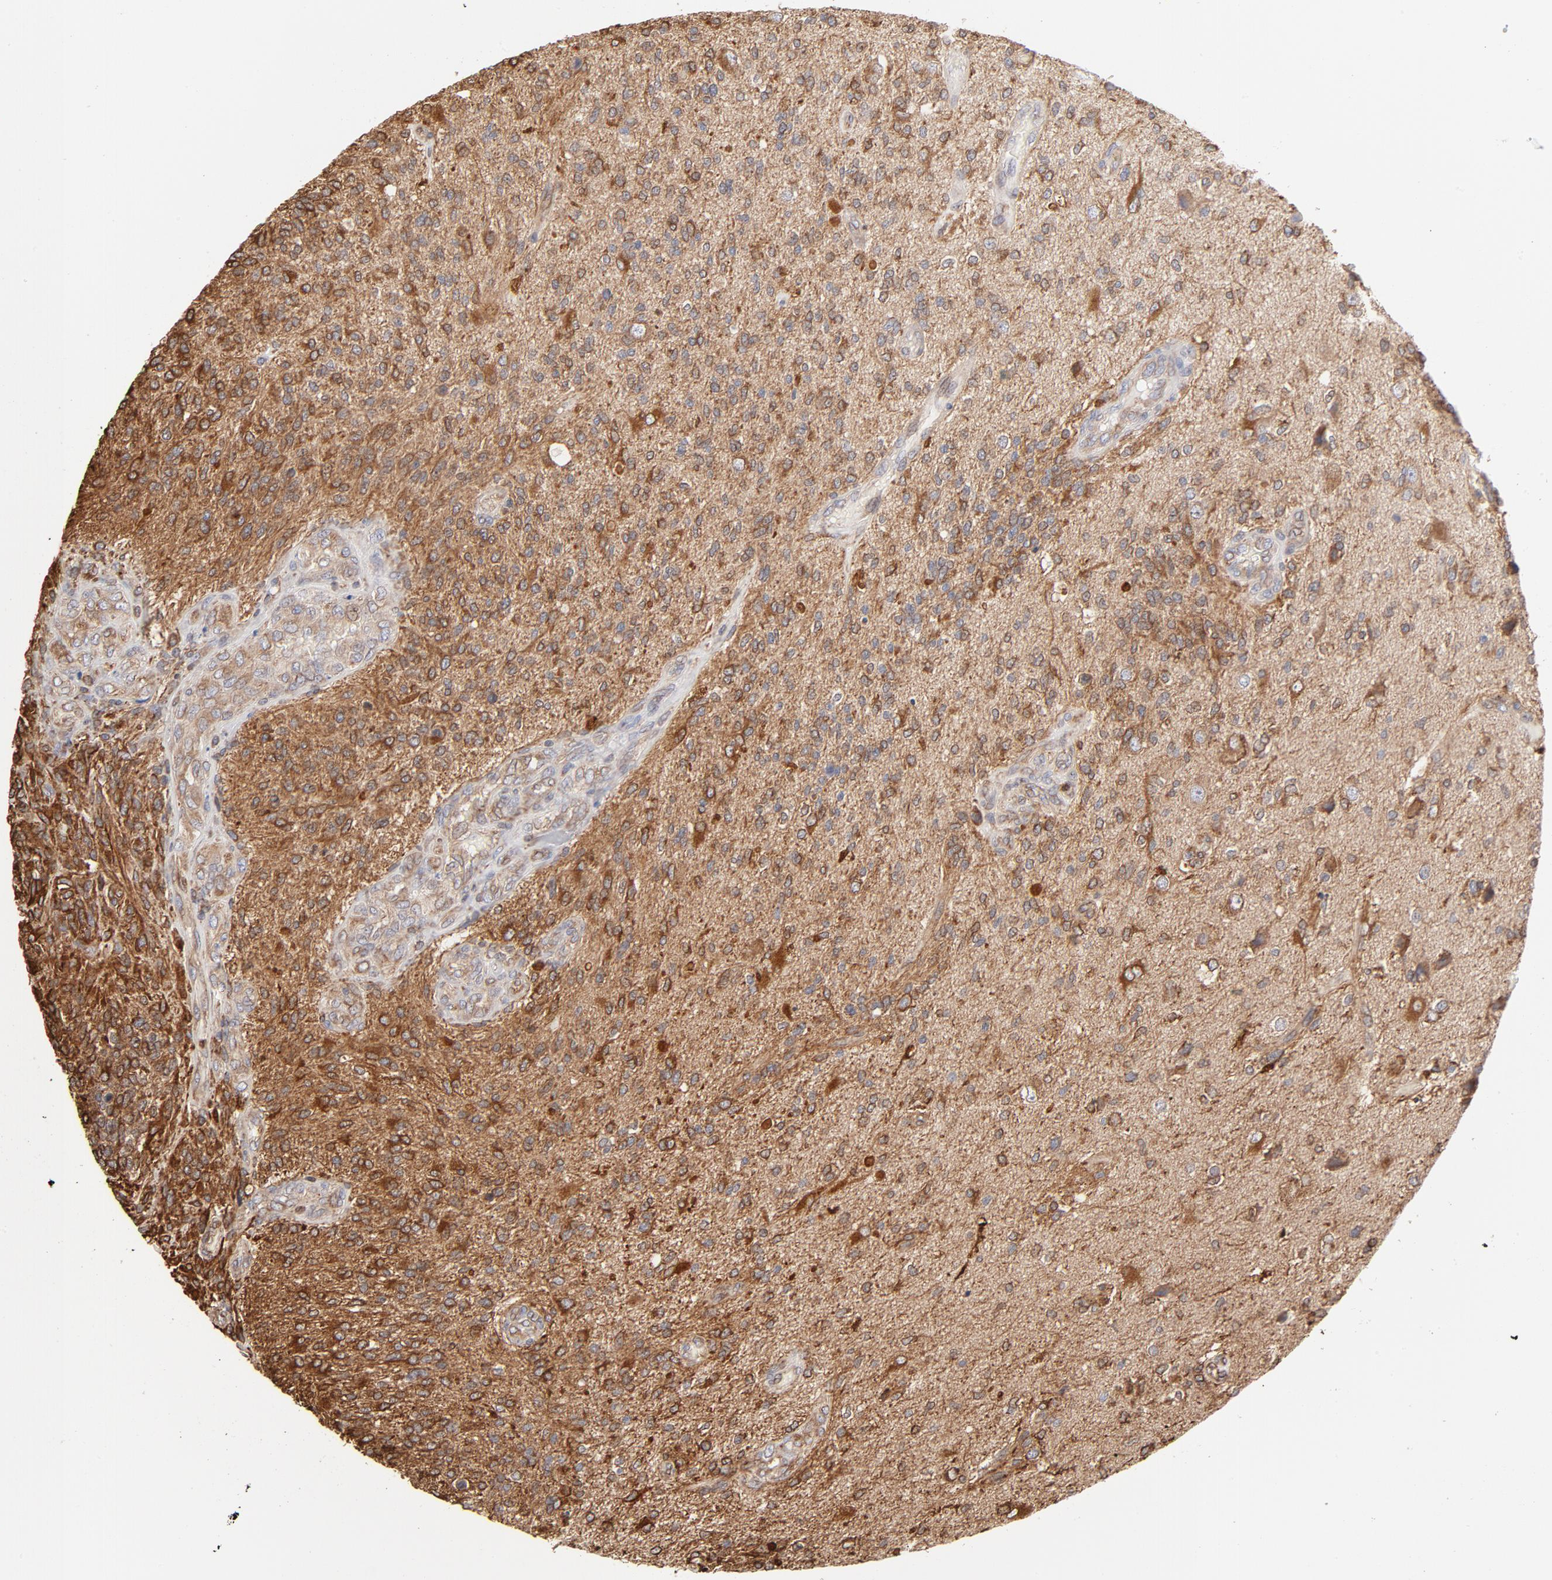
{"staining": {"intensity": "strong", "quantity": ">75%", "location": "cytoplasmic/membranous"}, "tissue": "glioma", "cell_type": "Tumor cells", "image_type": "cancer", "snomed": [{"axis": "morphology", "description": "Normal tissue, NOS"}, {"axis": "morphology", "description": "Glioma, malignant, High grade"}, {"axis": "topography", "description": "Cerebral cortex"}], "caption": "A micrograph showing strong cytoplasmic/membranous staining in about >75% of tumor cells in malignant high-grade glioma, as visualized by brown immunohistochemical staining.", "gene": "CANX", "patient": {"sex": "male", "age": 75}}